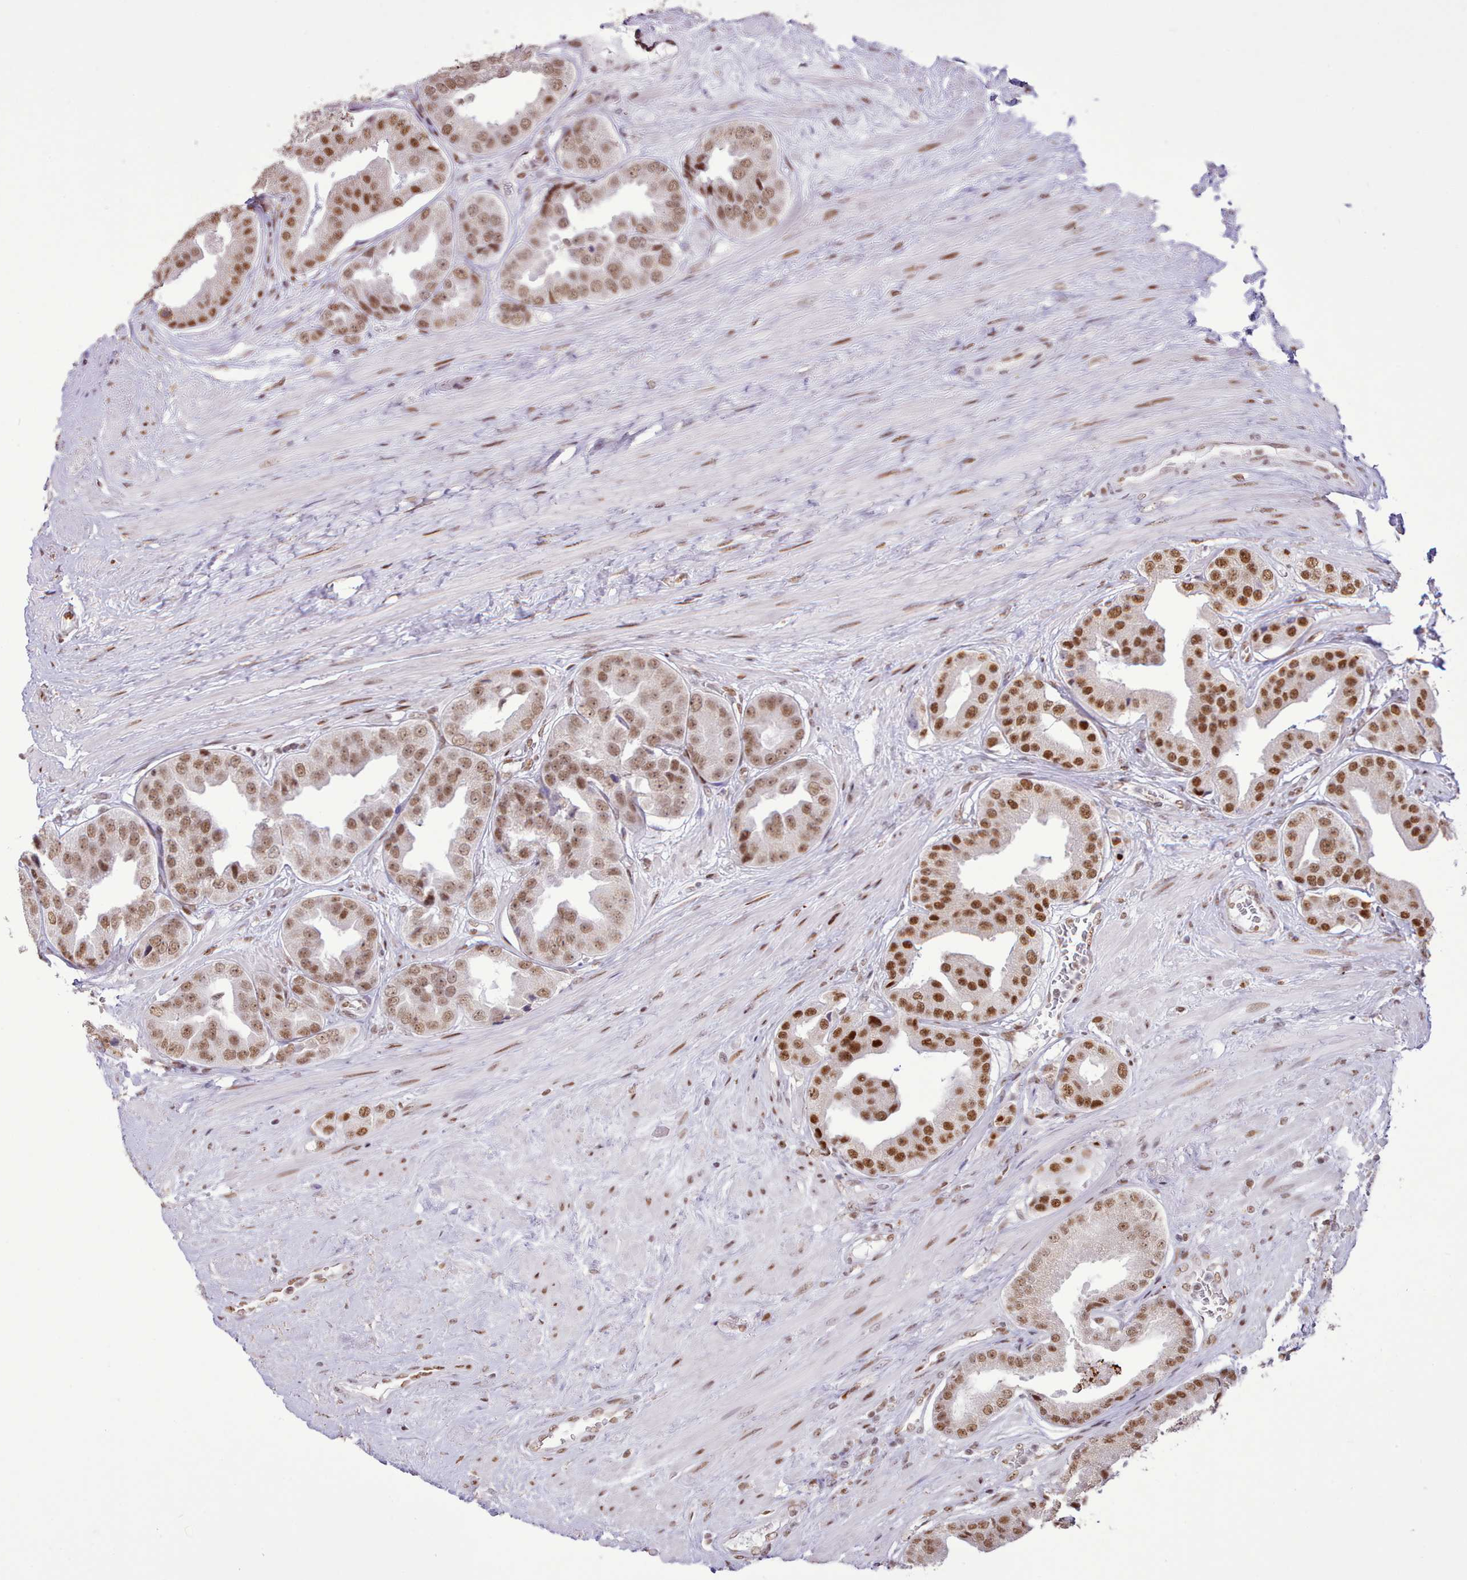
{"staining": {"intensity": "strong", "quantity": ">75%", "location": "nuclear"}, "tissue": "prostate cancer", "cell_type": "Tumor cells", "image_type": "cancer", "snomed": [{"axis": "morphology", "description": "Adenocarcinoma, High grade"}, {"axis": "topography", "description": "Prostate"}], "caption": "Prostate high-grade adenocarcinoma tissue exhibits strong nuclear staining in approximately >75% of tumor cells, visualized by immunohistochemistry. The protein of interest is stained brown, and the nuclei are stained in blue (DAB IHC with brightfield microscopy, high magnification).", "gene": "TAF15", "patient": {"sex": "male", "age": 63}}